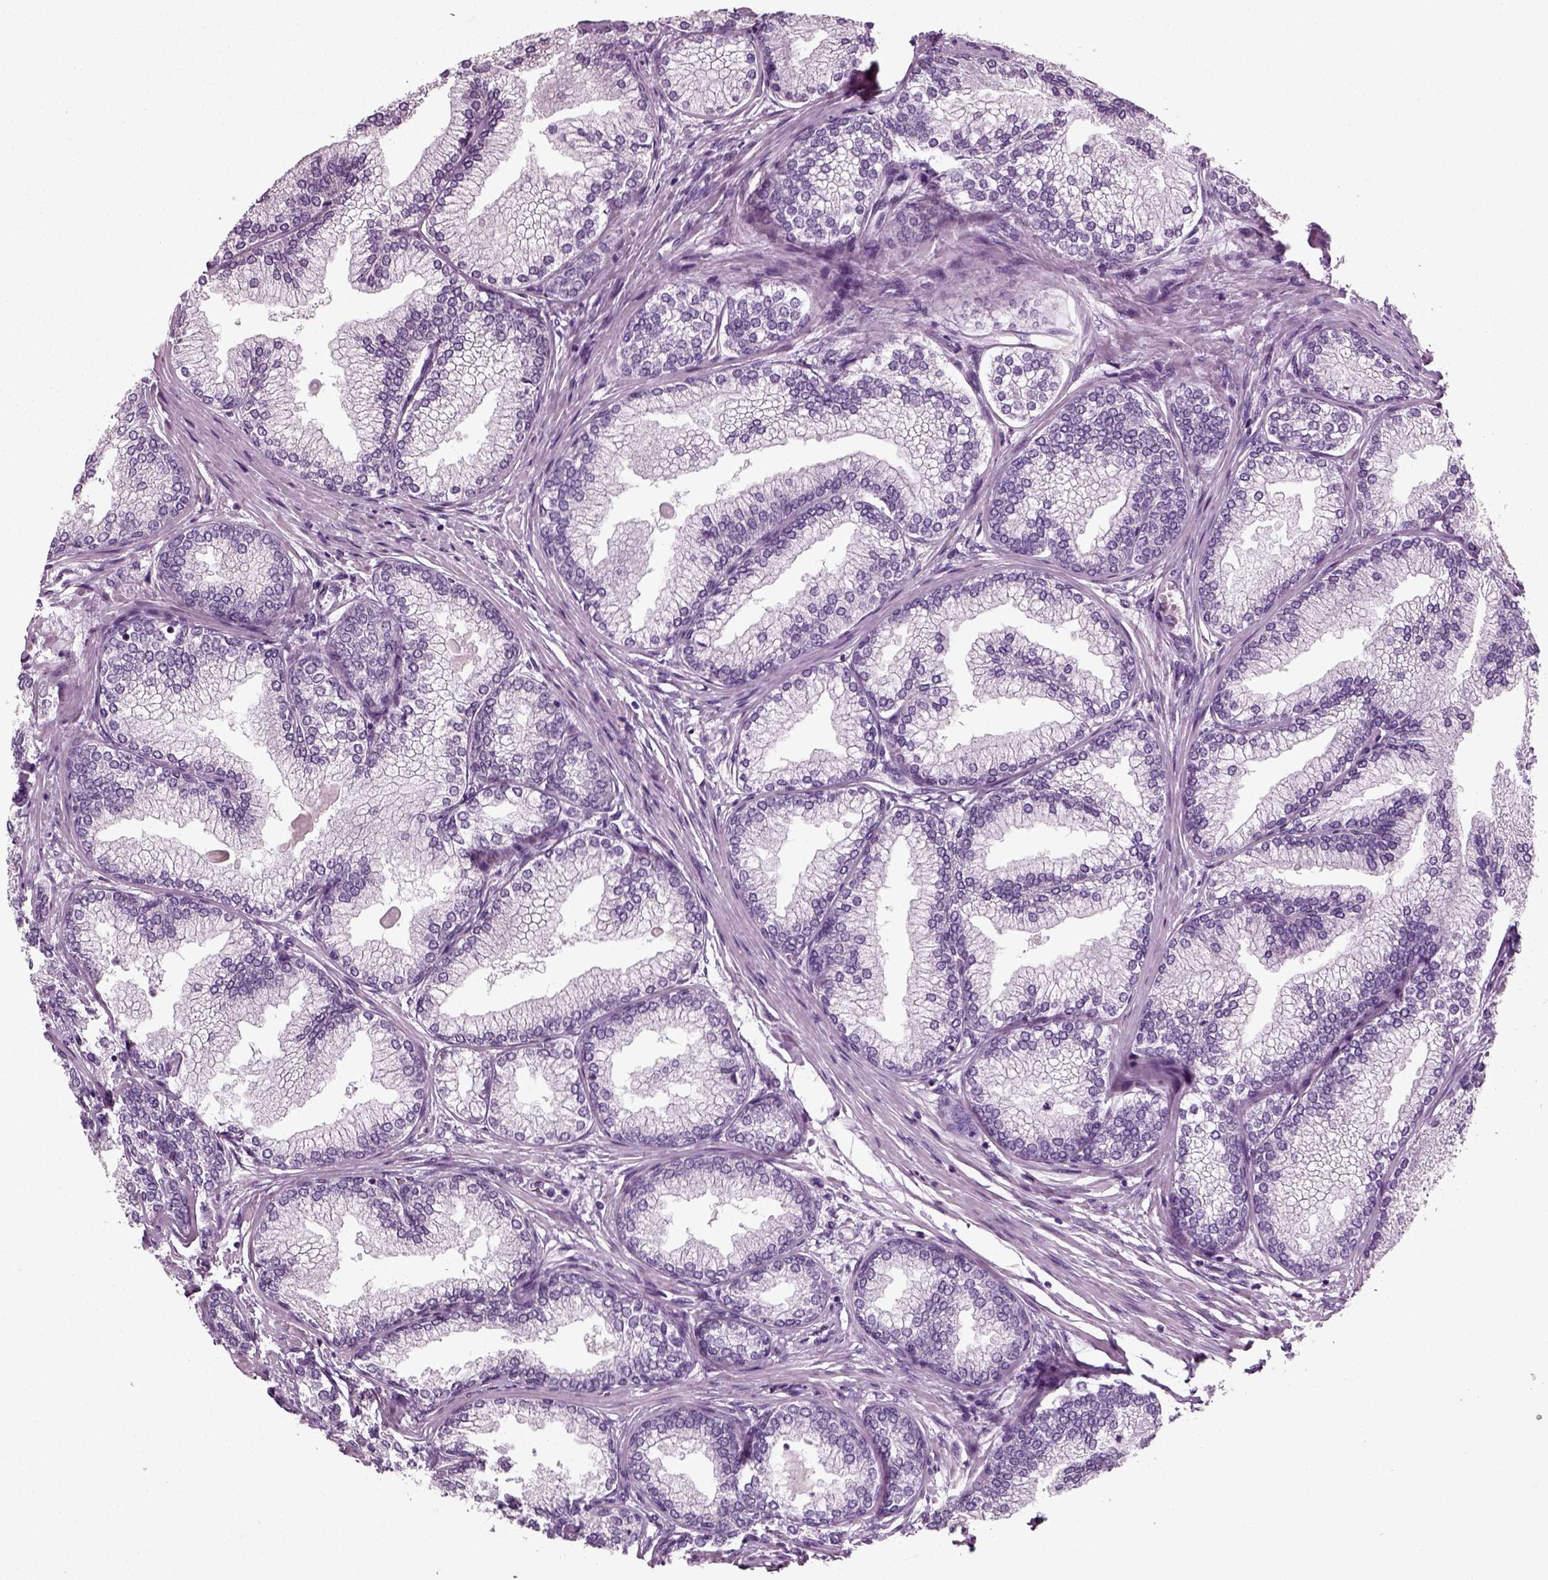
{"staining": {"intensity": "negative", "quantity": "none", "location": "none"}, "tissue": "prostate", "cell_type": "Glandular cells", "image_type": "normal", "snomed": [{"axis": "morphology", "description": "Normal tissue, NOS"}, {"axis": "topography", "description": "Prostate"}], "caption": "IHC histopathology image of unremarkable prostate stained for a protein (brown), which exhibits no expression in glandular cells.", "gene": "DEFB118", "patient": {"sex": "male", "age": 72}}